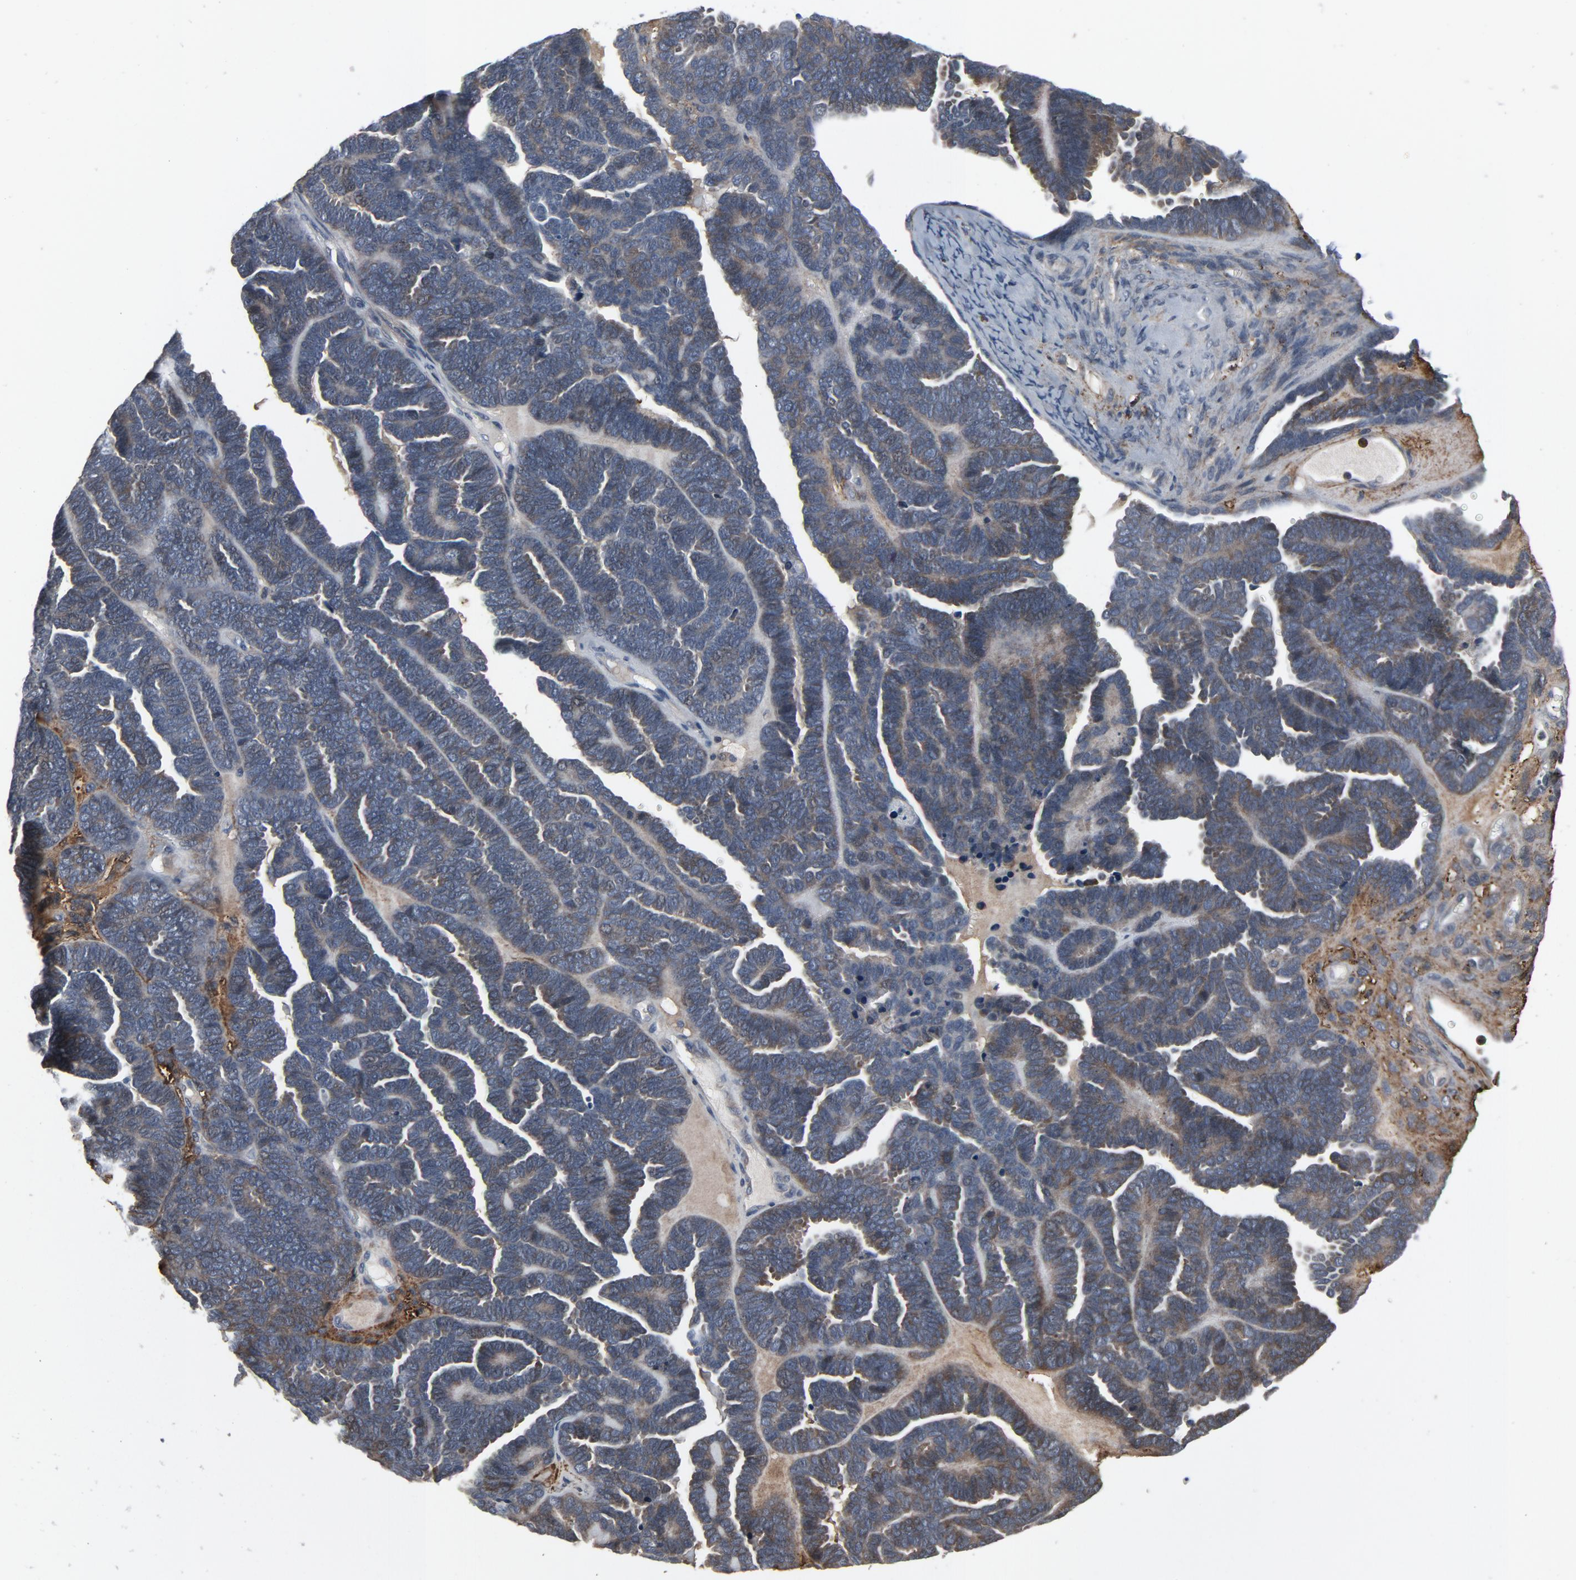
{"staining": {"intensity": "negative", "quantity": "none", "location": "none"}, "tissue": "endometrial cancer", "cell_type": "Tumor cells", "image_type": "cancer", "snomed": [{"axis": "morphology", "description": "Neoplasm, malignant, NOS"}, {"axis": "topography", "description": "Endometrium"}], "caption": "Tumor cells show no significant protein staining in endometrial cancer (neoplasm (malignant)).", "gene": "PDZD4", "patient": {"sex": "female", "age": 74}}